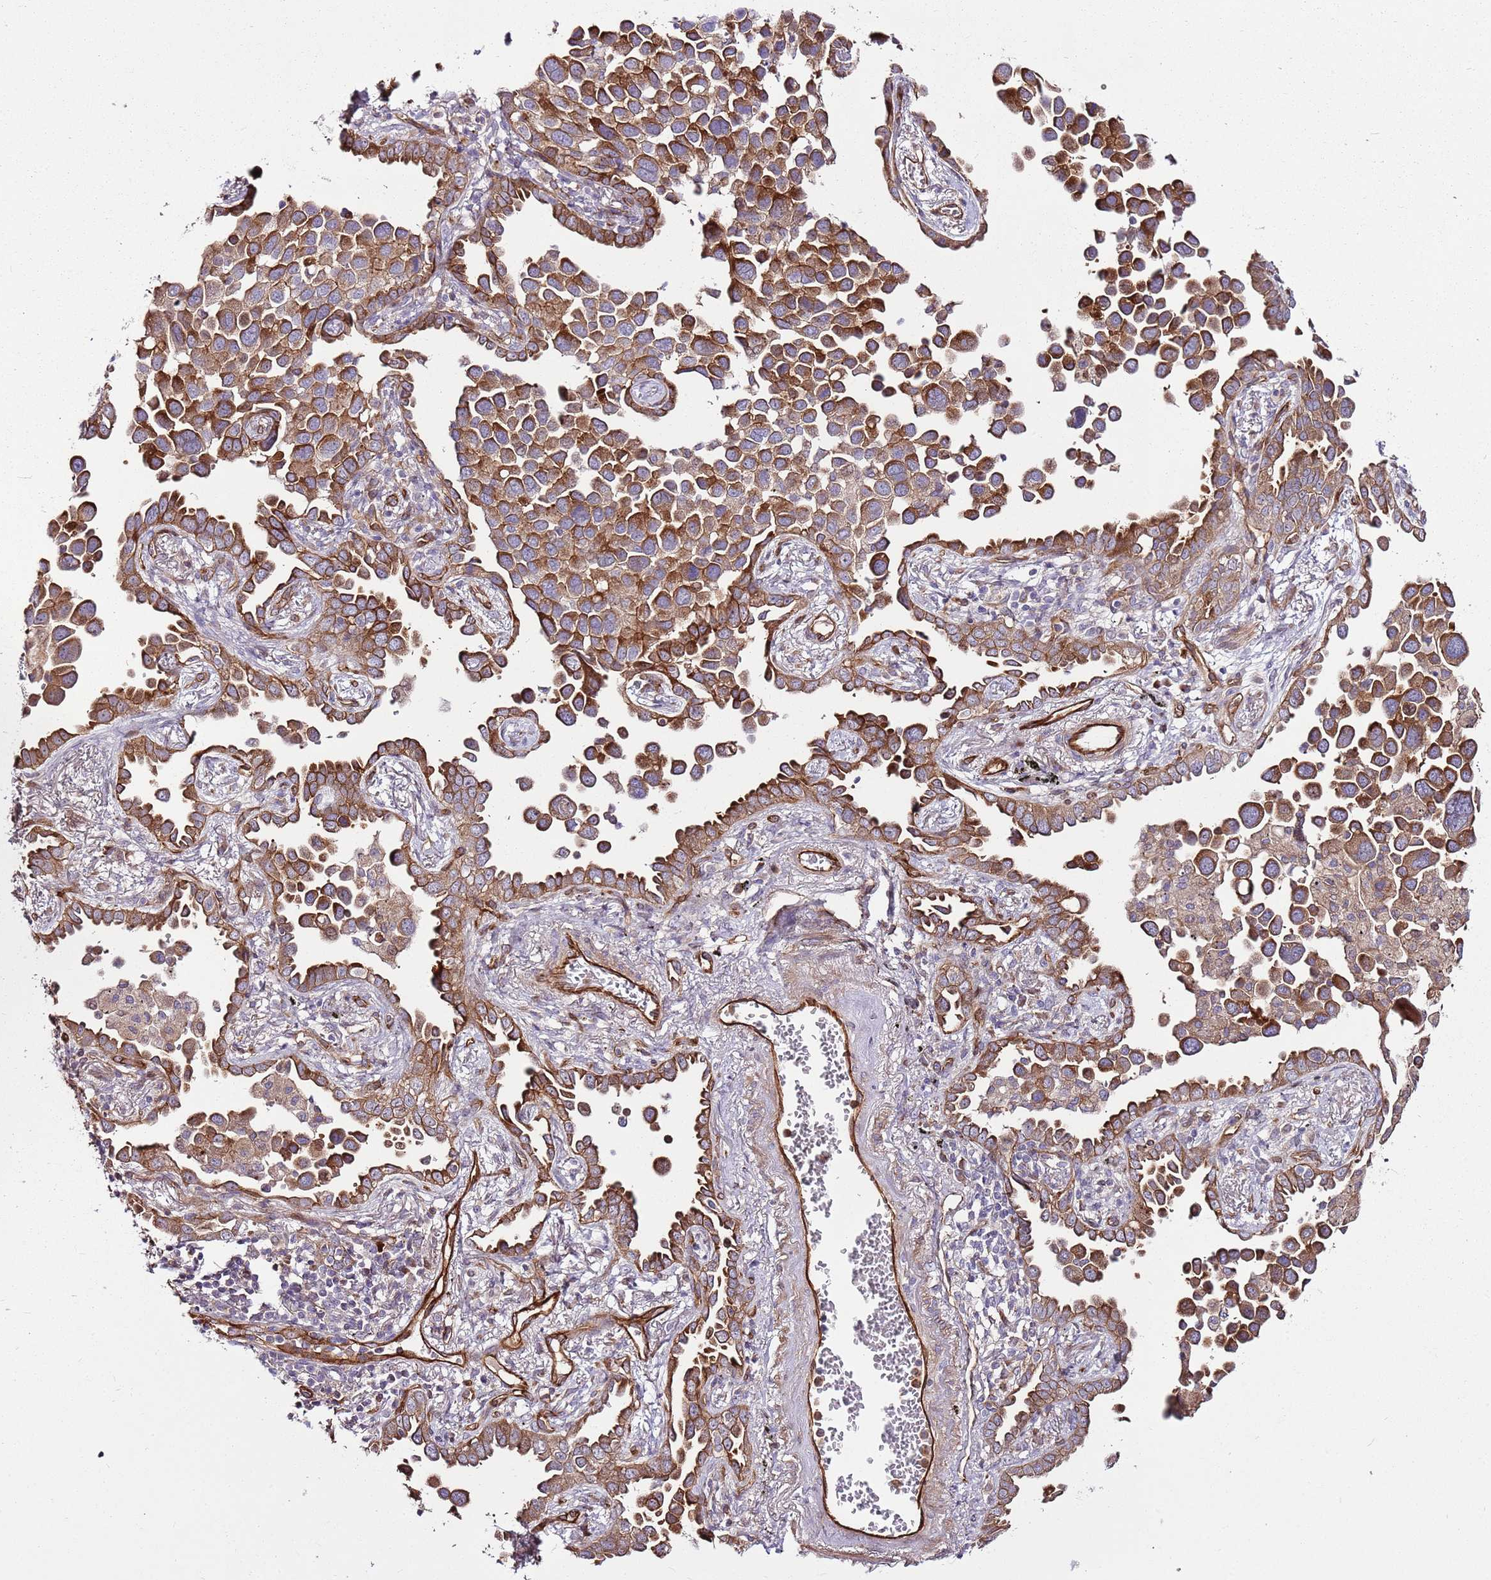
{"staining": {"intensity": "moderate", "quantity": ">75%", "location": "cytoplasmic/membranous"}, "tissue": "lung cancer", "cell_type": "Tumor cells", "image_type": "cancer", "snomed": [{"axis": "morphology", "description": "Adenocarcinoma, NOS"}, {"axis": "topography", "description": "Lung"}], "caption": "A photomicrograph of human lung cancer (adenocarcinoma) stained for a protein reveals moderate cytoplasmic/membranous brown staining in tumor cells.", "gene": "ZNF827", "patient": {"sex": "male", "age": 67}}